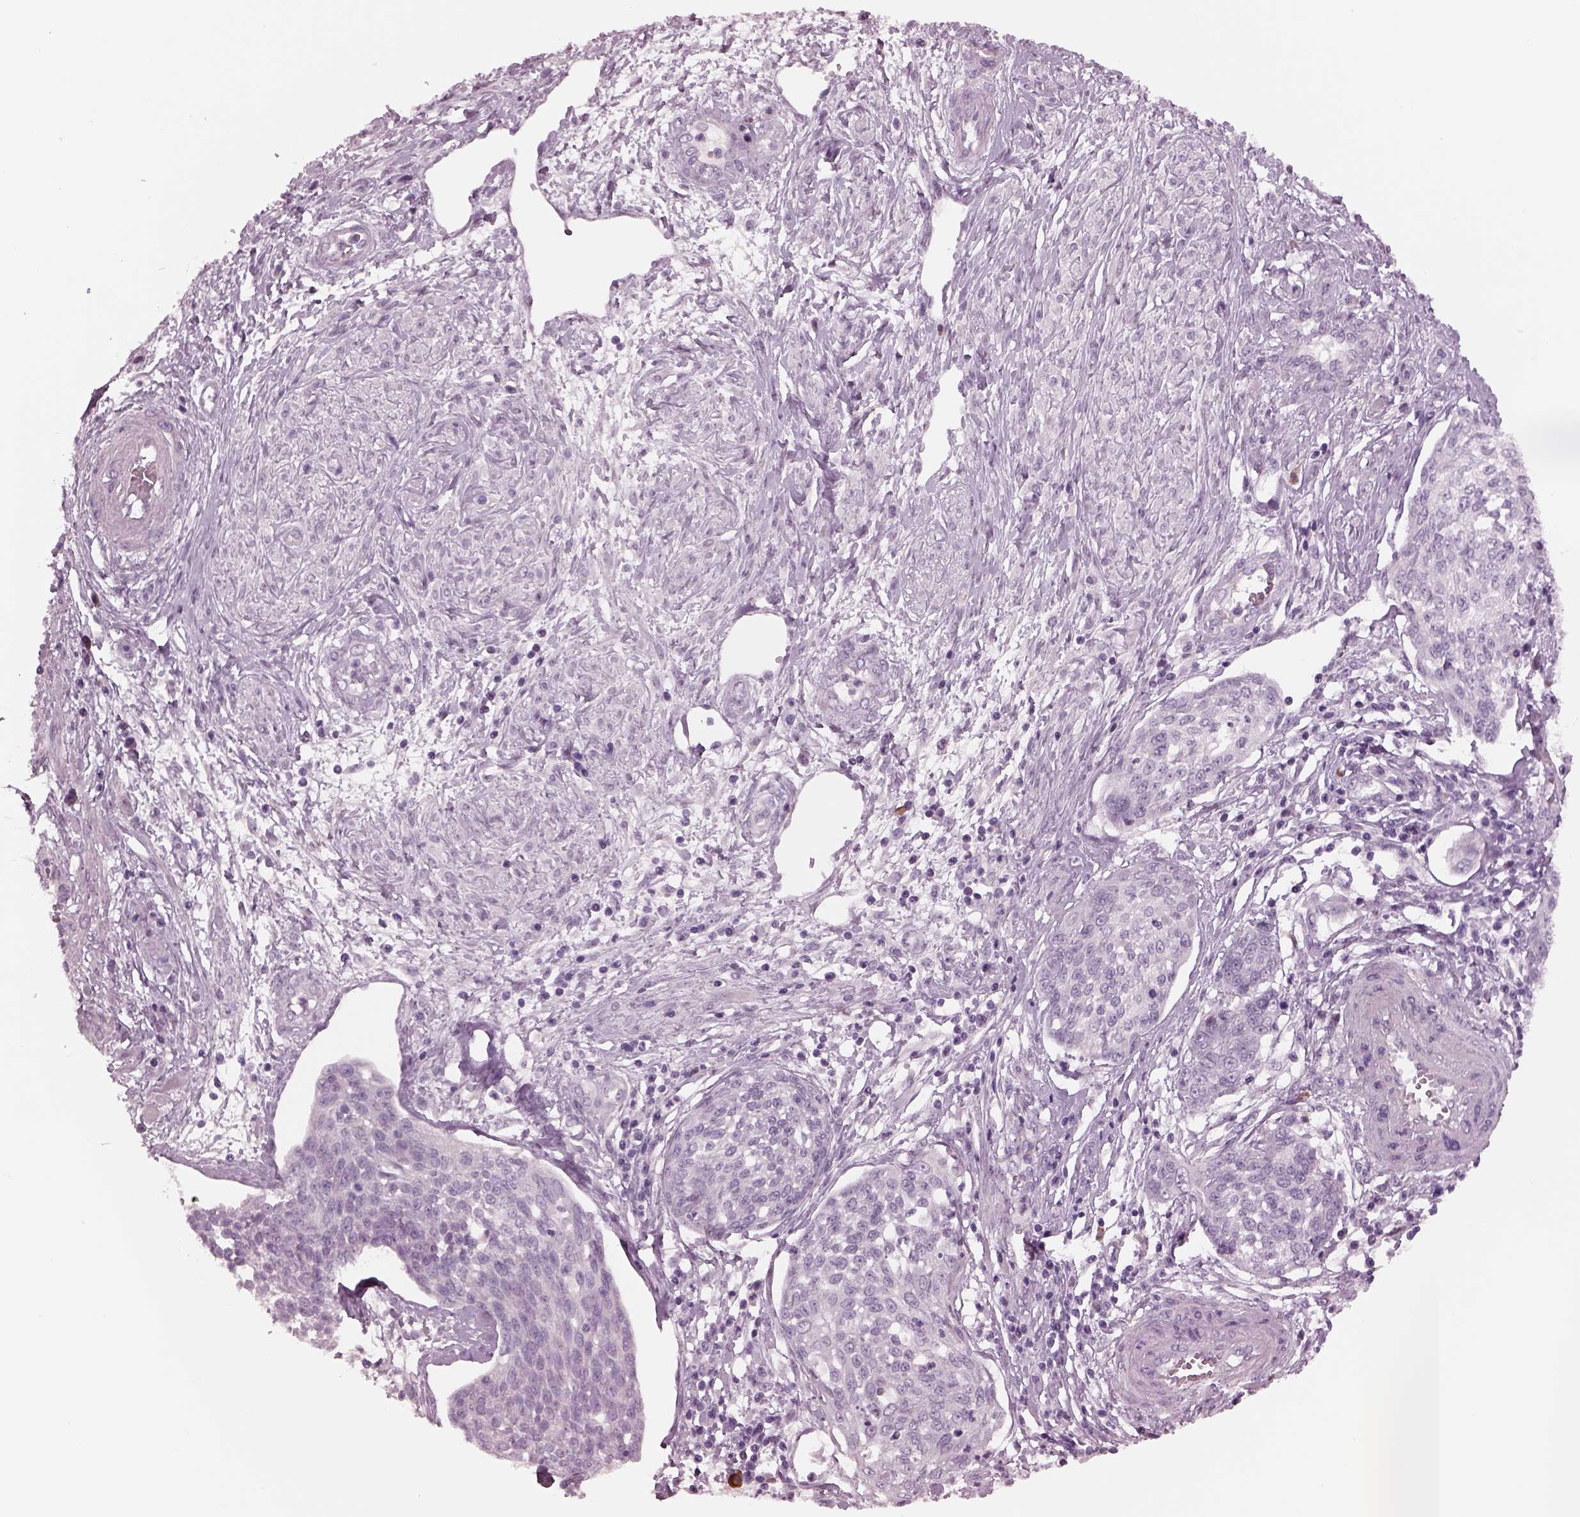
{"staining": {"intensity": "negative", "quantity": "none", "location": "none"}, "tissue": "cervical cancer", "cell_type": "Tumor cells", "image_type": "cancer", "snomed": [{"axis": "morphology", "description": "Squamous cell carcinoma, NOS"}, {"axis": "topography", "description": "Cervix"}], "caption": "Tumor cells show no significant expression in cervical cancer (squamous cell carcinoma).", "gene": "CYLC1", "patient": {"sex": "female", "age": 34}}